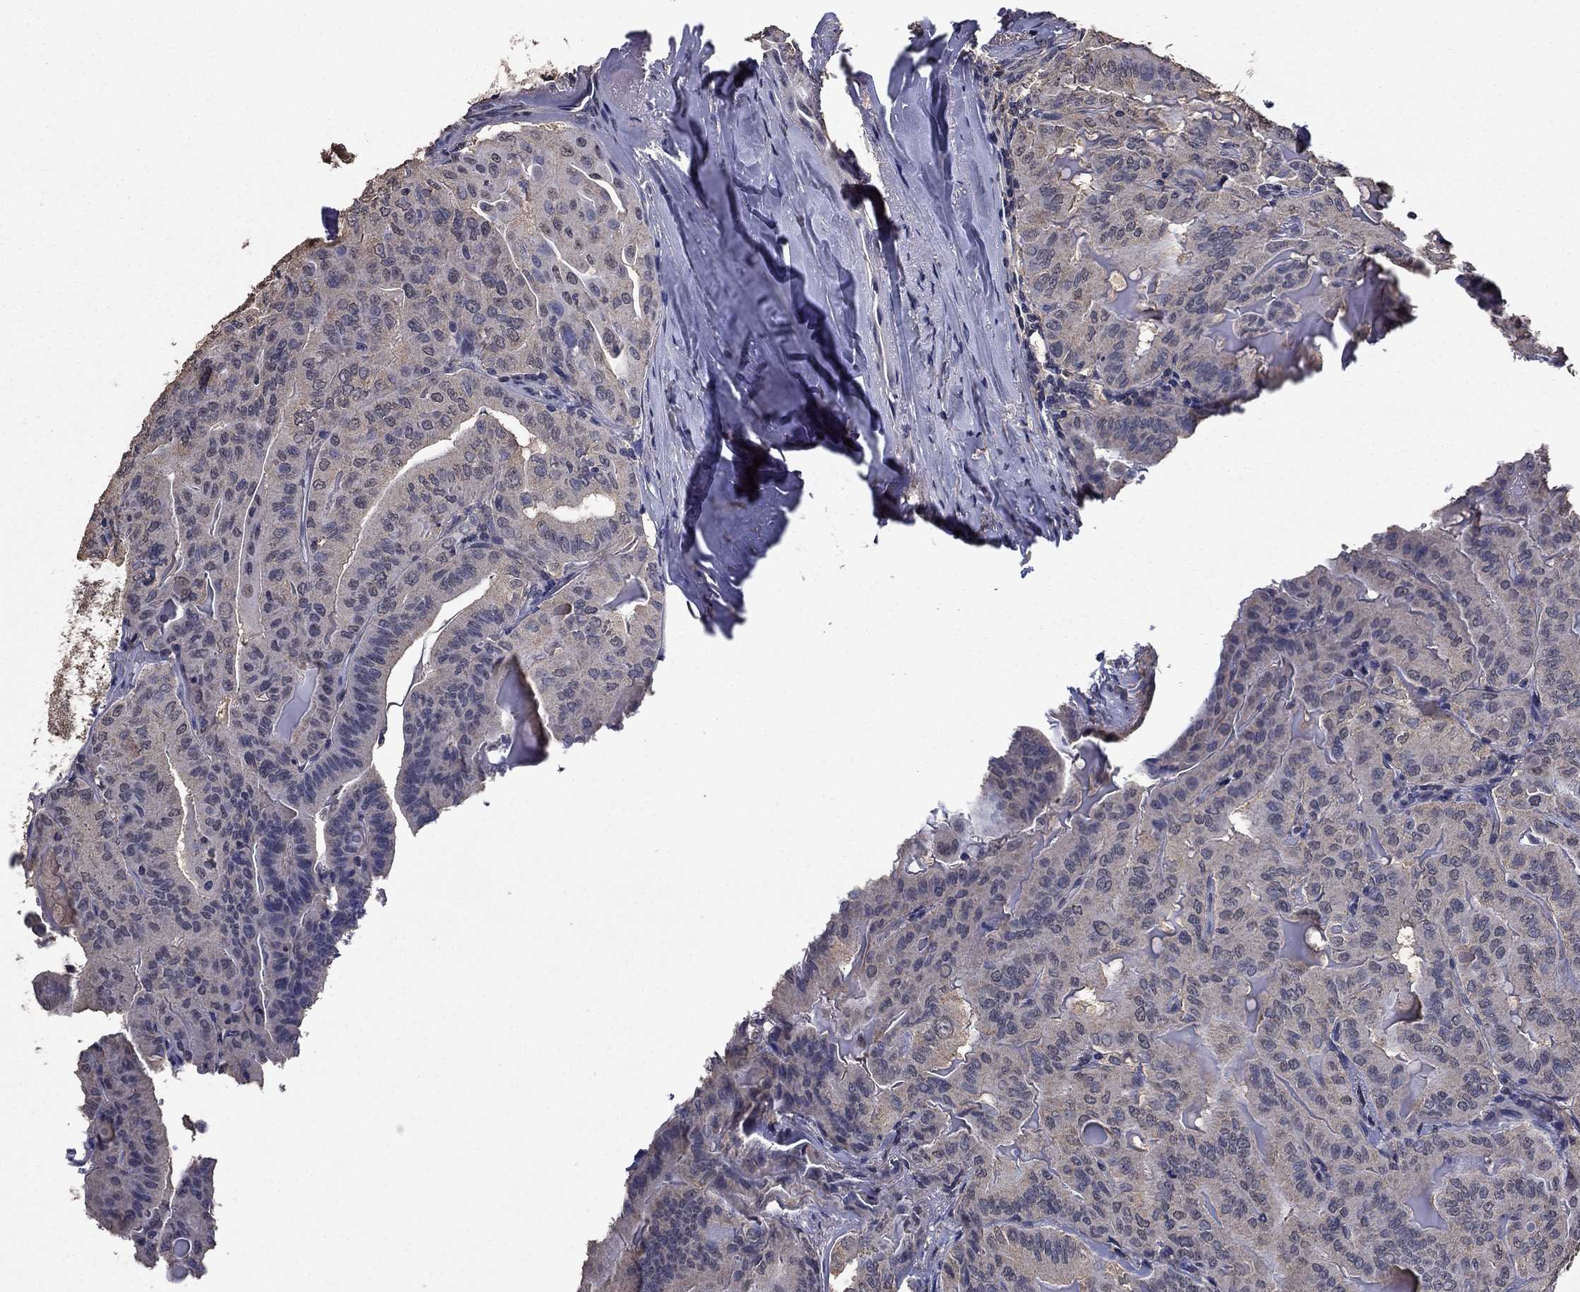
{"staining": {"intensity": "negative", "quantity": "none", "location": "none"}, "tissue": "thyroid cancer", "cell_type": "Tumor cells", "image_type": "cancer", "snomed": [{"axis": "morphology", "description": "Papillary adenocarcinoma, NOS"}, {"axis": "topography", "description": "Thyroid gland"}], "caption": "Human thyroid cancer (papillary adenocarcinoma) stained for a protein using IHC demonstrates no positivity in tumor cells.", "gene": "MFAP3L", "patient": {"sex": "female", "age": 68}}